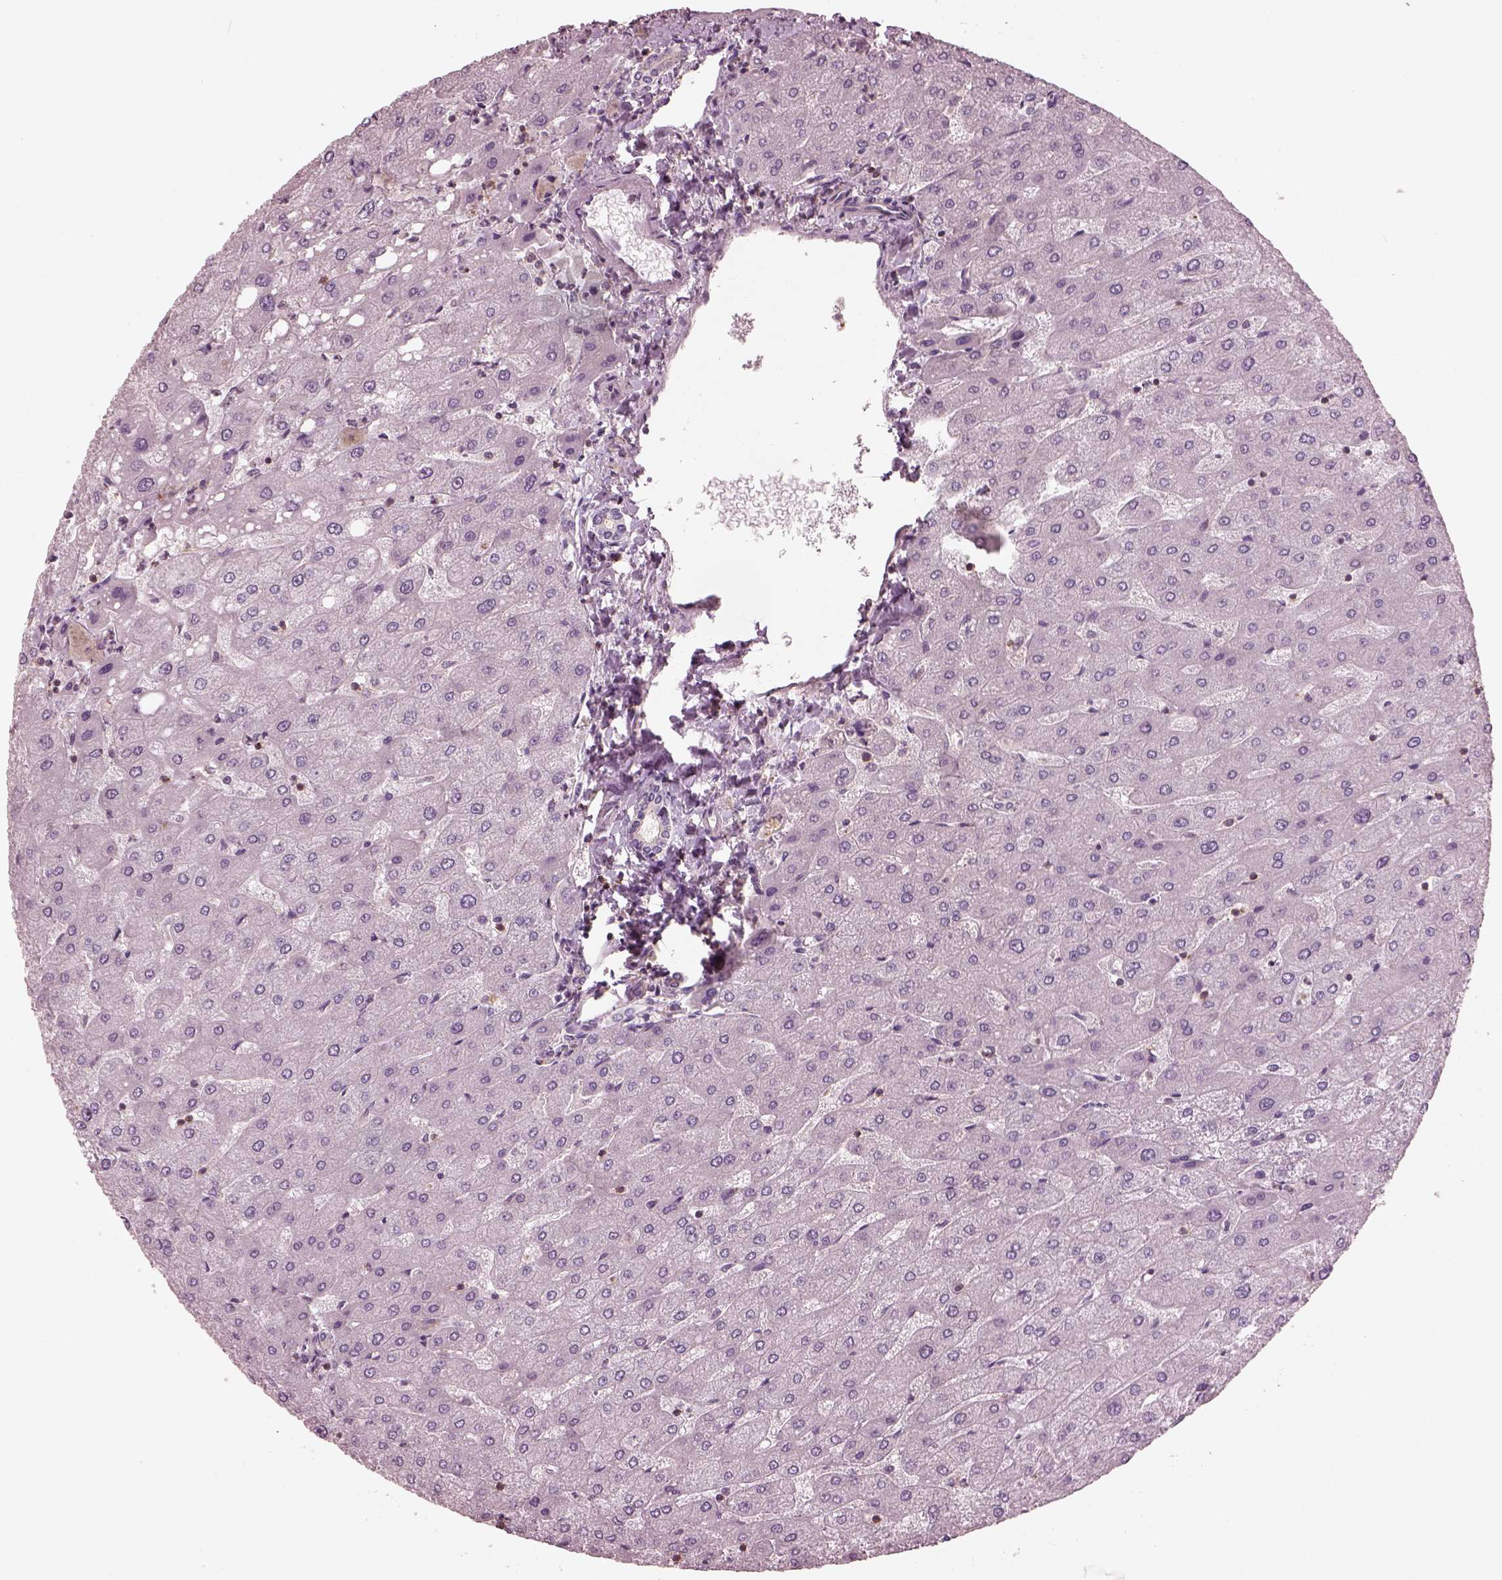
{"staining": {"intensity": "negative", "quantity": "none", "location": "none"}, "tissue": "liver", "cell_type": "Cholangiocytes", "image_type": "normal", "snomed": [{"axis": "morphology", "description": "Normal tissue, NOS"}, {"axis": "topography", "description": "Liver"}], "caption": "This is an IHC histopathology image of unremarkable human liver. There is no expression in cholangiocytes.", "gene": "STK33", "patient": {"sex": "male", "age": 67}}